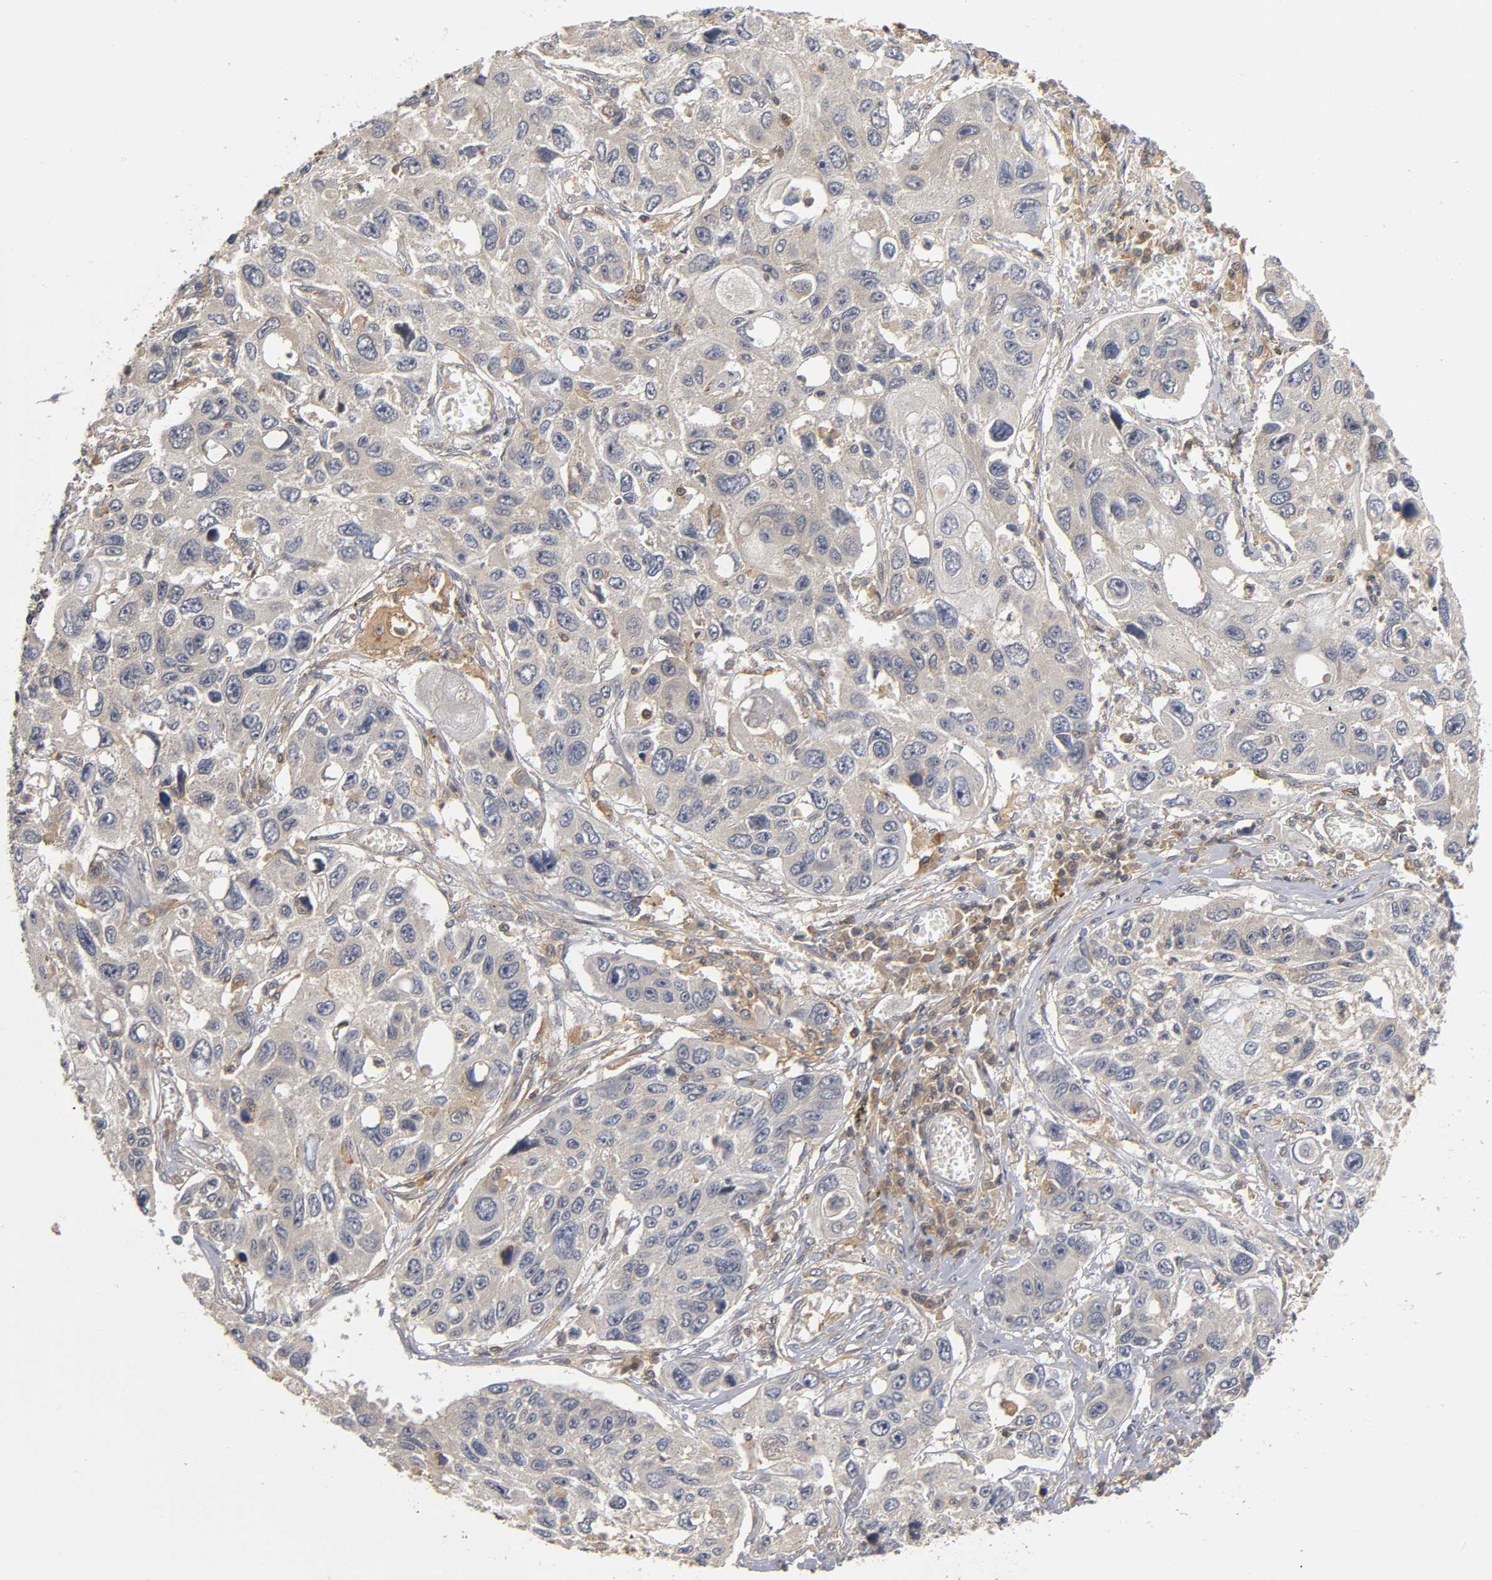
{"staining": {"intensity": "weak", "quantity": "25%-75%", "location": "cytoplasmic/membranous"}, "tissue": "lung cancer", "cell_type": "Tumor cells", "image_type": "cancer", "snomed": [{"axis": "morphology", "description": "Squamous cell carcinoma, NOS"}, {"axis": "topography", "description": "Lung"}], "caption": "Immunohistochemical staining of lung cancer demonstrates low levels of weak cytoplasmic/membranous expression in approximately 25%-75% of tumor cells.", "gene": "ACTR2", "patient": {"sex": "male", "age": 71}}